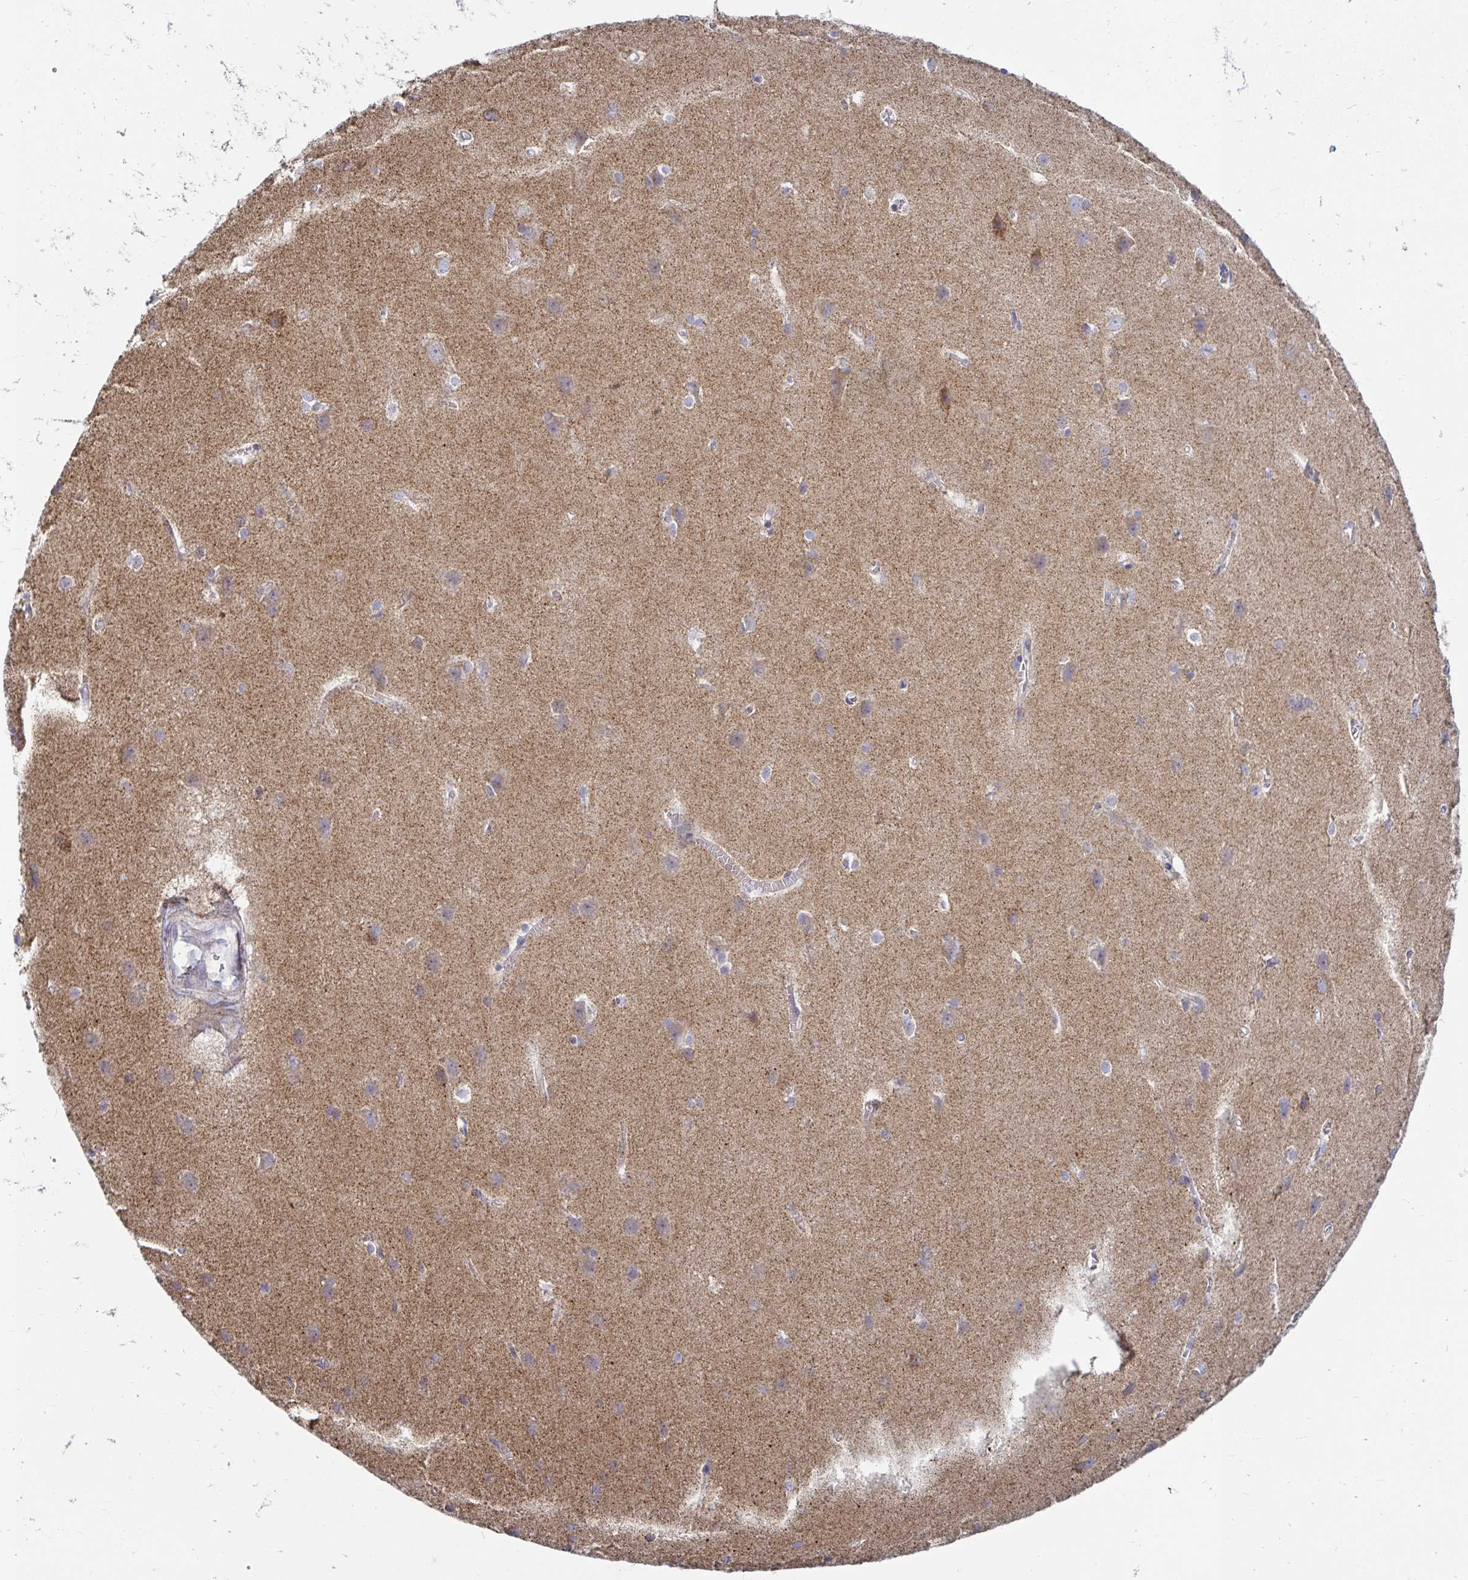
{"staining": {"intensity": "negative", "quantity": "none", "location": "none"}, "tissue": "cerebral cortex", "cell_type": "Endothelial cells", "image_type": "normal", "snomed": [{"axis": "morphology", "description": "Normal tissue, NOS"}, {"axis": "topography", "description": "Cerebral cortex"}], "caption": "This is a image of immunohistochemistry (IHC) staining of benign cerebral cortex, which shows no expression in endothelial cells. (DAB immunohistochemistry with hematoxylin counter stain).", "gene": "OR10R2", "patient": {"sex": "male", "age": 37}}